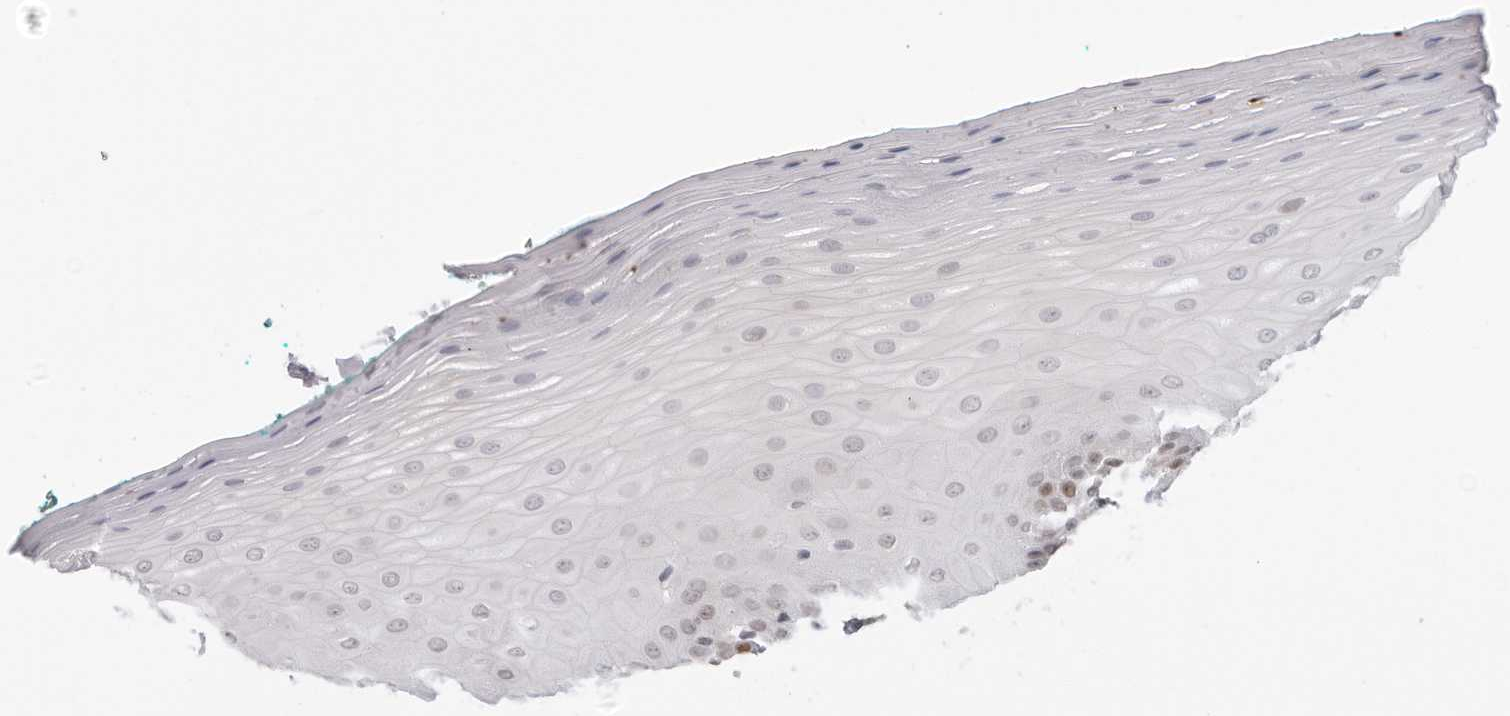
{"staining": {"intensity": "moderate", "quantity": "25%-75%", "location": "nuclear"}, "tissue": "oral mucosa", "cell_type": "Squamous epithelial cells", "image_type": "normal", "snomed": [{"axis": "morphology", "description": "Normal tissue, NOS"}, {"axis": "topography", "description": "Skeletal muscle"}, {"axis": "topography", "description": "Oral tissue"}], "caption": "Unremarkable oral mucosa displays moderate nuclear expression in about 25%-75% of squamous epithelial cells, visualized by immunohistochemistry. Immunohistochemistry (ihc) stains the protein of interest in brown and the nuclei are stained blue.", "gene": "MSH6", "patient": {"sex": "male", "age": 58}}